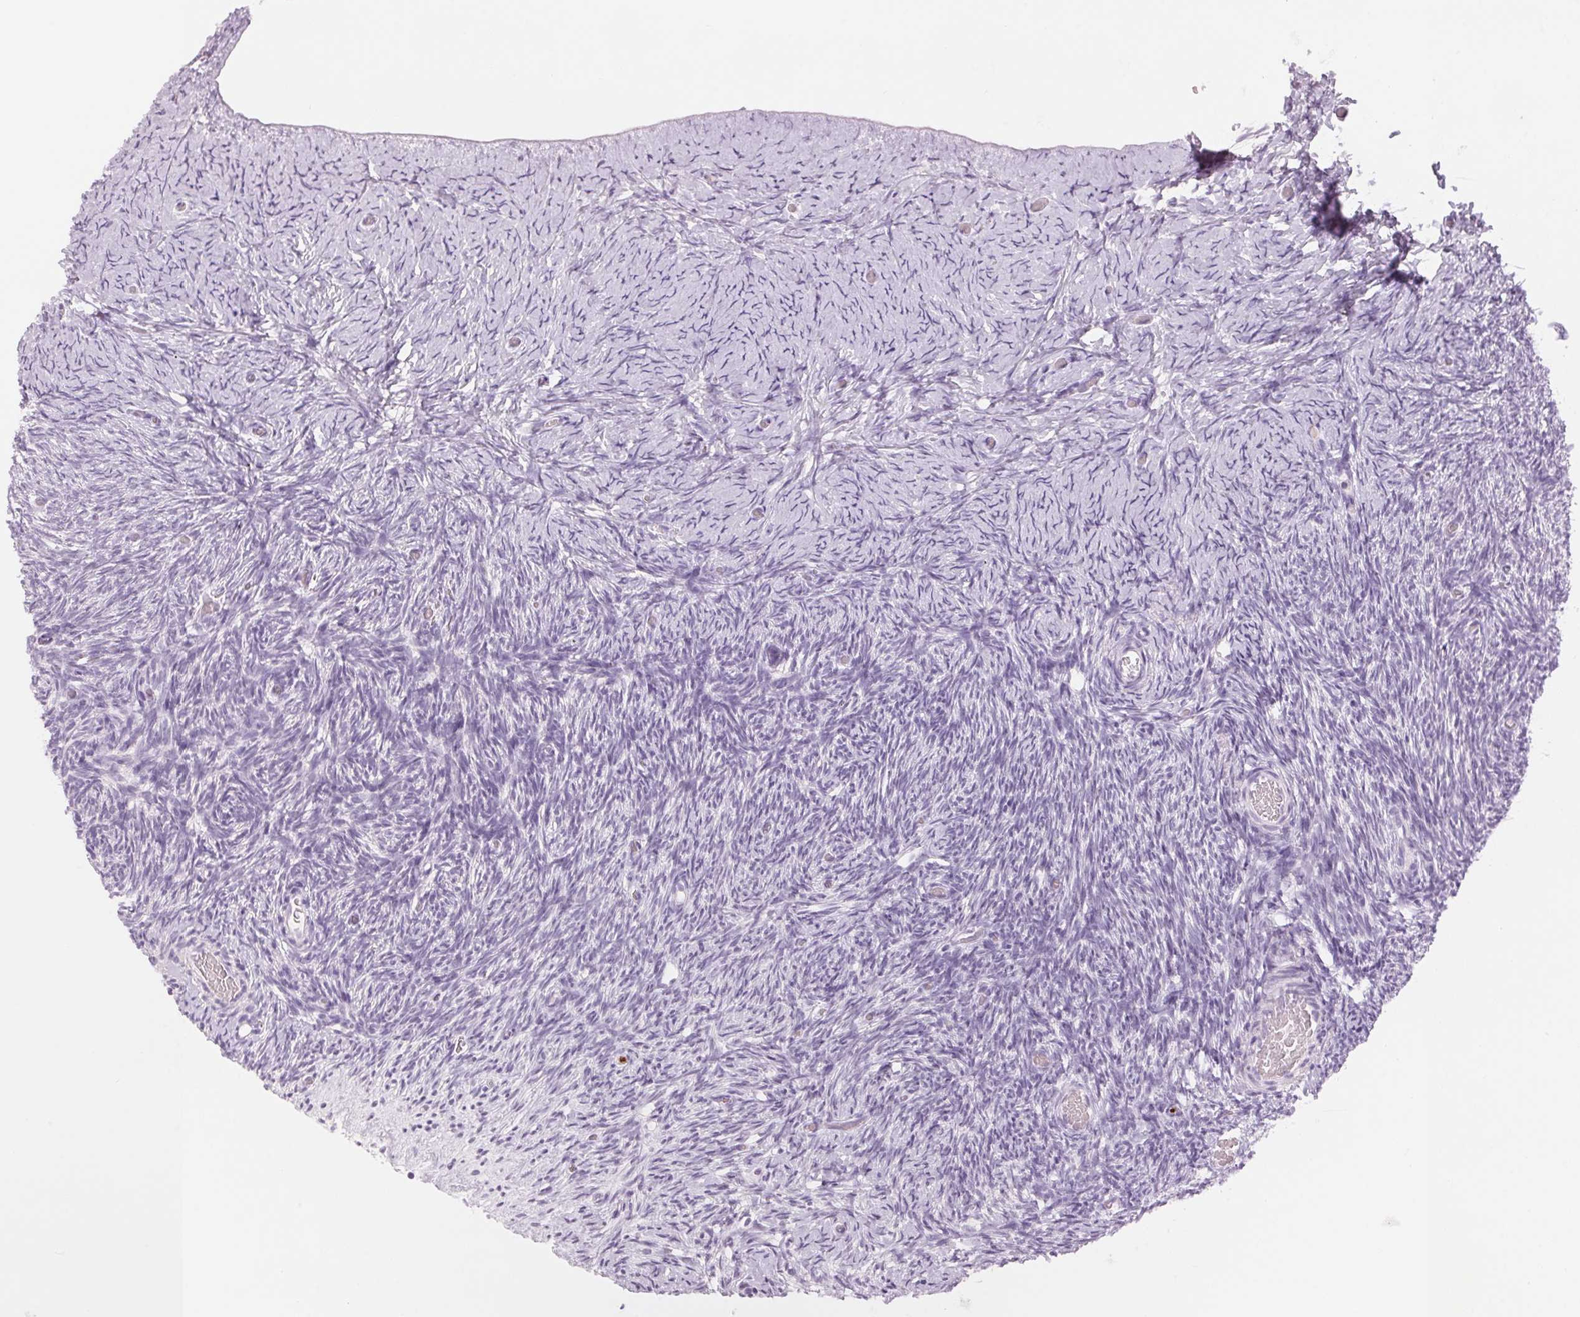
{"staining": {"intensity": "negative", "quantity": "none", "location": "none"}, "tissue": "ovary", "cell_type": "Follicle cells", "image_type": "normal", "snomed": [{"axis": "morphology", "description": "Normal tissue, NOS"}, {"axis": "topography", "description": "Ovary"}], "caption": "An immunohistochemistry (IHC) micrograph of benign ovary is shown. There is no staining in follicle cells of ovary.", "gene": "KLK7", "patient": {"sex": "female", "age": 39}}